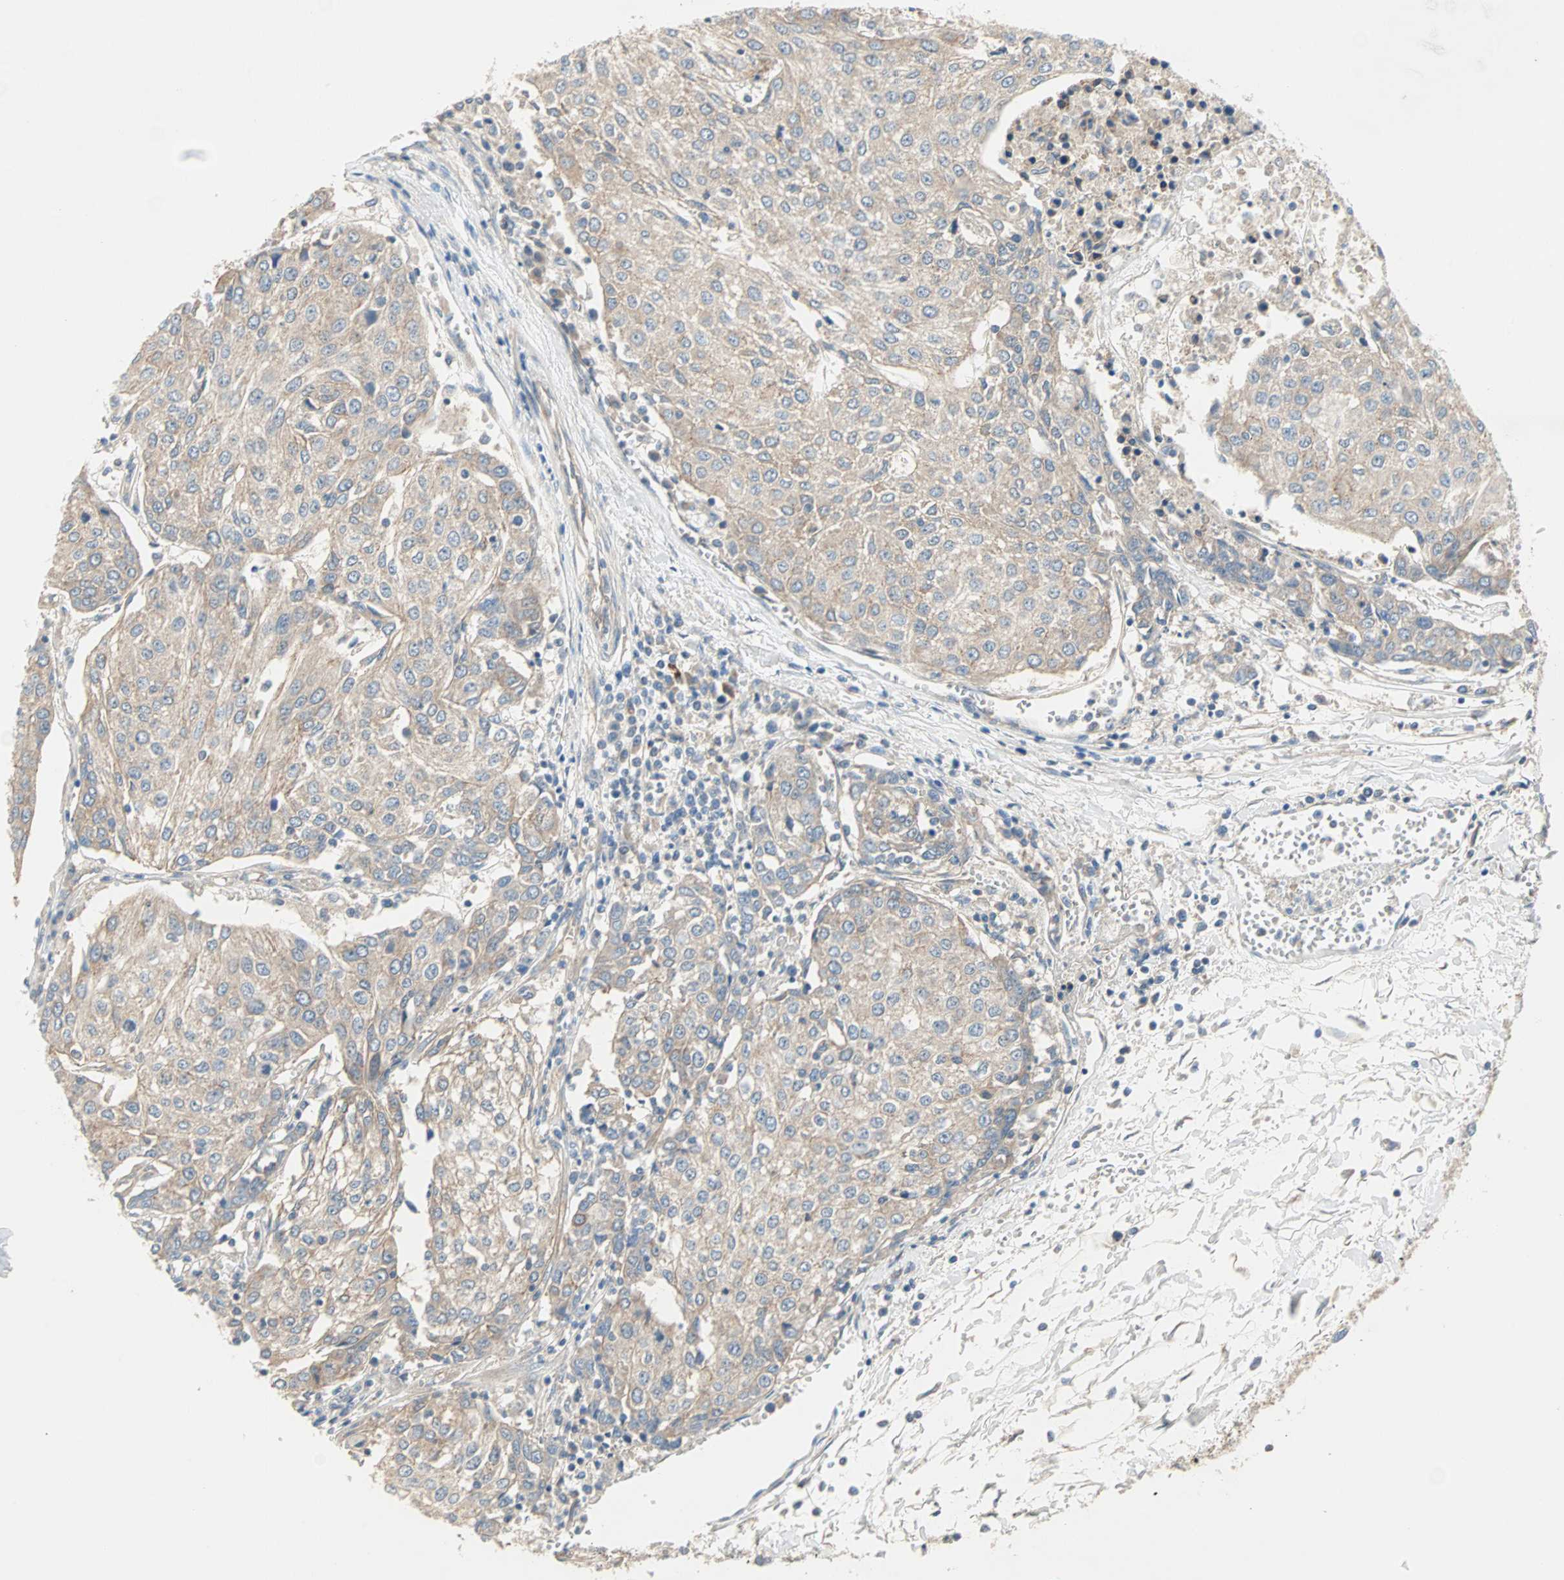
{"staining": {"intensity": "weak", "quantity": ">75%", "location": "cytoplasmic/membranous"}, "tissue": "urothelial cancer", "cell_type": "Tumor cells", "image_type": "cancer", "snomed": [{"axis": "morphology", "description": "Urothelial carcinoma, High grade"}, {"axis": "topography", "description": "Urinary bladder"}], "caption": "This is a micrograph of immunohistochemistry (IHC) staining of urothelial cancer, which shows weak staining in the cytoplasmic/membranous of tumor cells.", "gene": "PDE8A", "patient": {"sex": "female", "age": 85}}